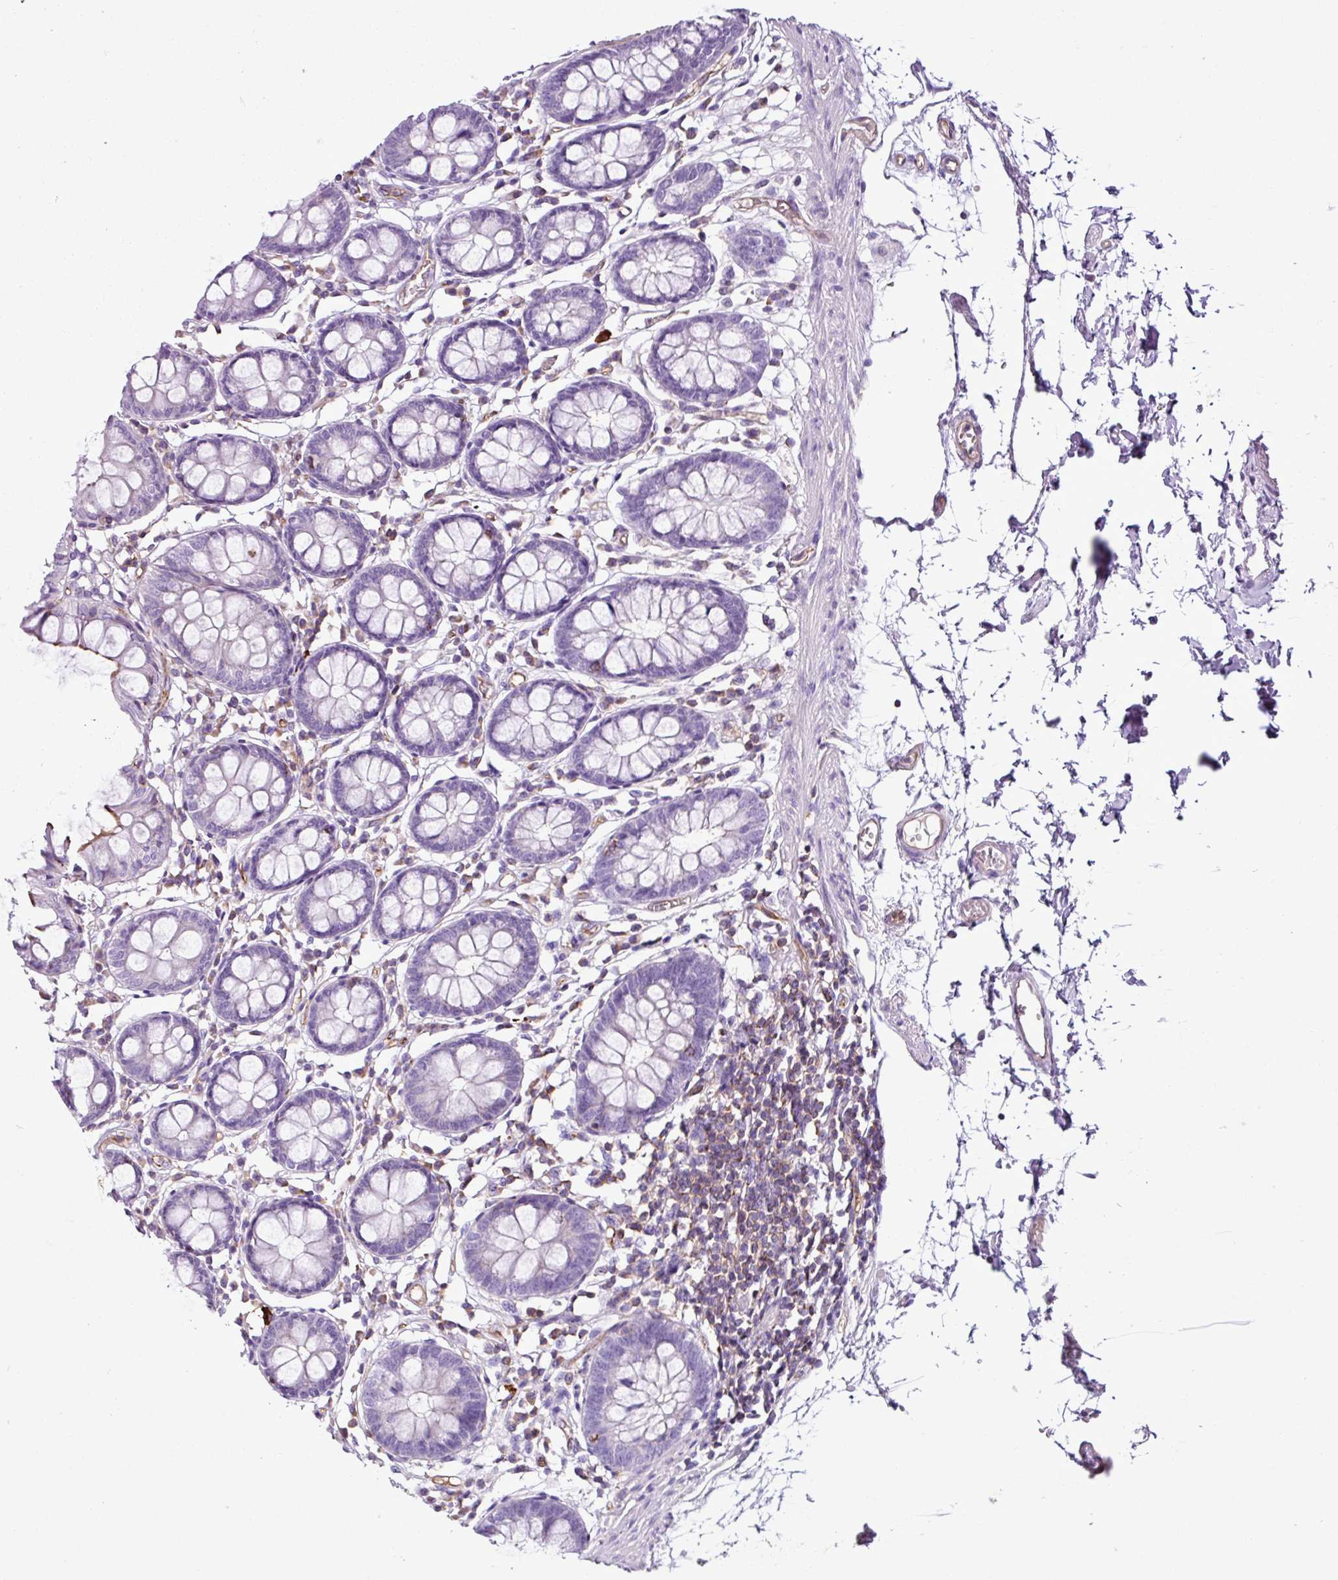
{"staining": {"intensity": "weak", "quantity": "25%-75%", "location": "cytoplasmic/membranous"}, "tissue": "colon", "cell_type": "Endothelial cells", "image_type": "normal", "snomed": [{"axis": "morphology", "description": "Normal tissue, NOS"}, {"axis": "topography", "description": "Colon"}], "caption": "DAB (3,3'-diaminobenzidine) immunohistochemical staining of unremarkable colon demonstrates weak cytoplasmic/membranous protein expression in approximately 25%-75% of endothelial cells.", "gene": "EME2", "patient": {"sex": "female", "age": 84}}